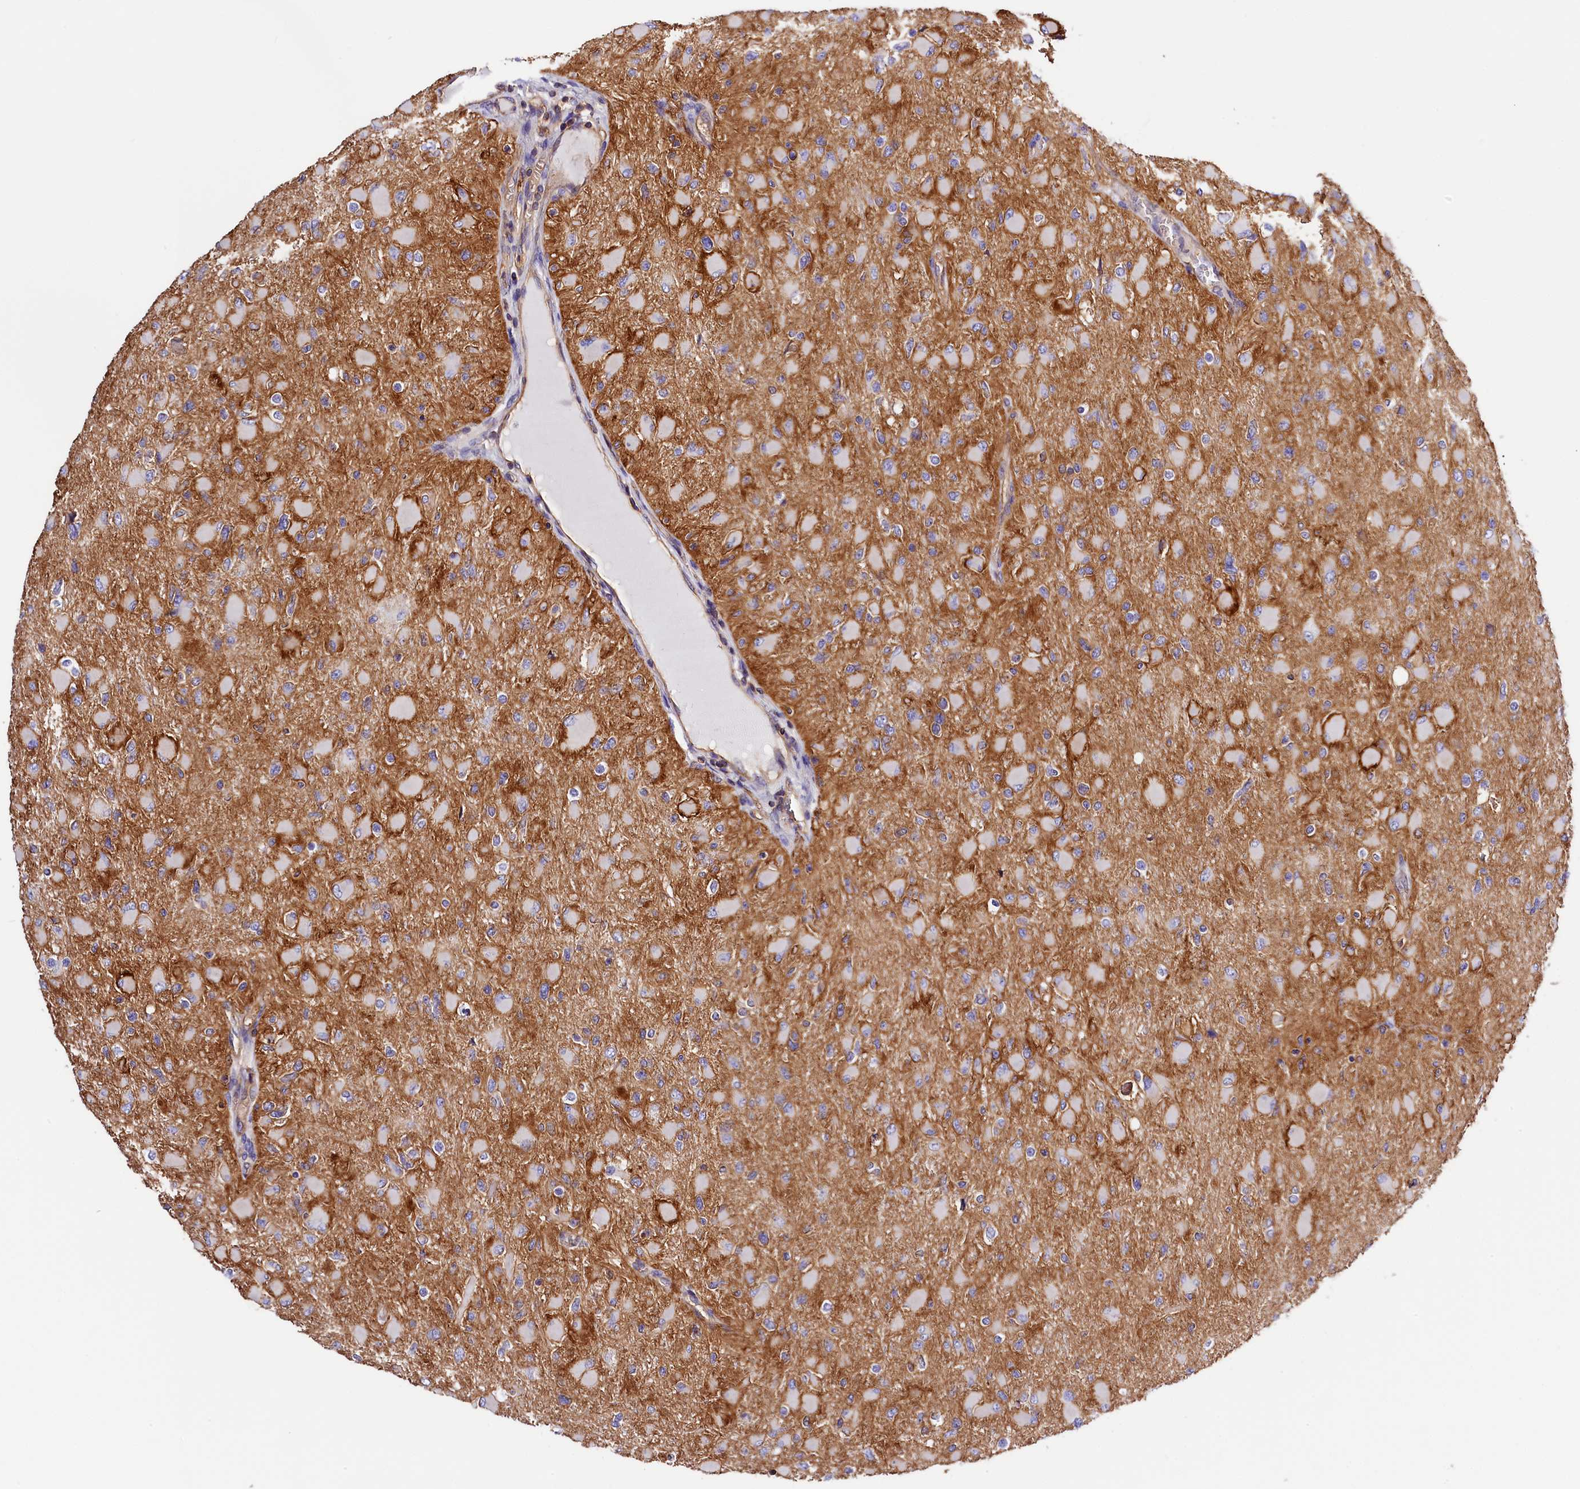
{"staining": {"intensity": "negative", "quantity": "none", "location": "none"}, "tissue": "glioma", "cell_type": "Tumor cells", "image_type": "cancer", "snomed": [{"axis": "morphology", "description": "Glioma, malignant, High grade"}, {"axis": "topography", "description": "Cerebral cortex"}], "caption": "There is no significant positivity in tumor cells of malignant glioma (high-grade).", "gene": "ATP2B4", "patient": {"sex": "female", "age": 36}}